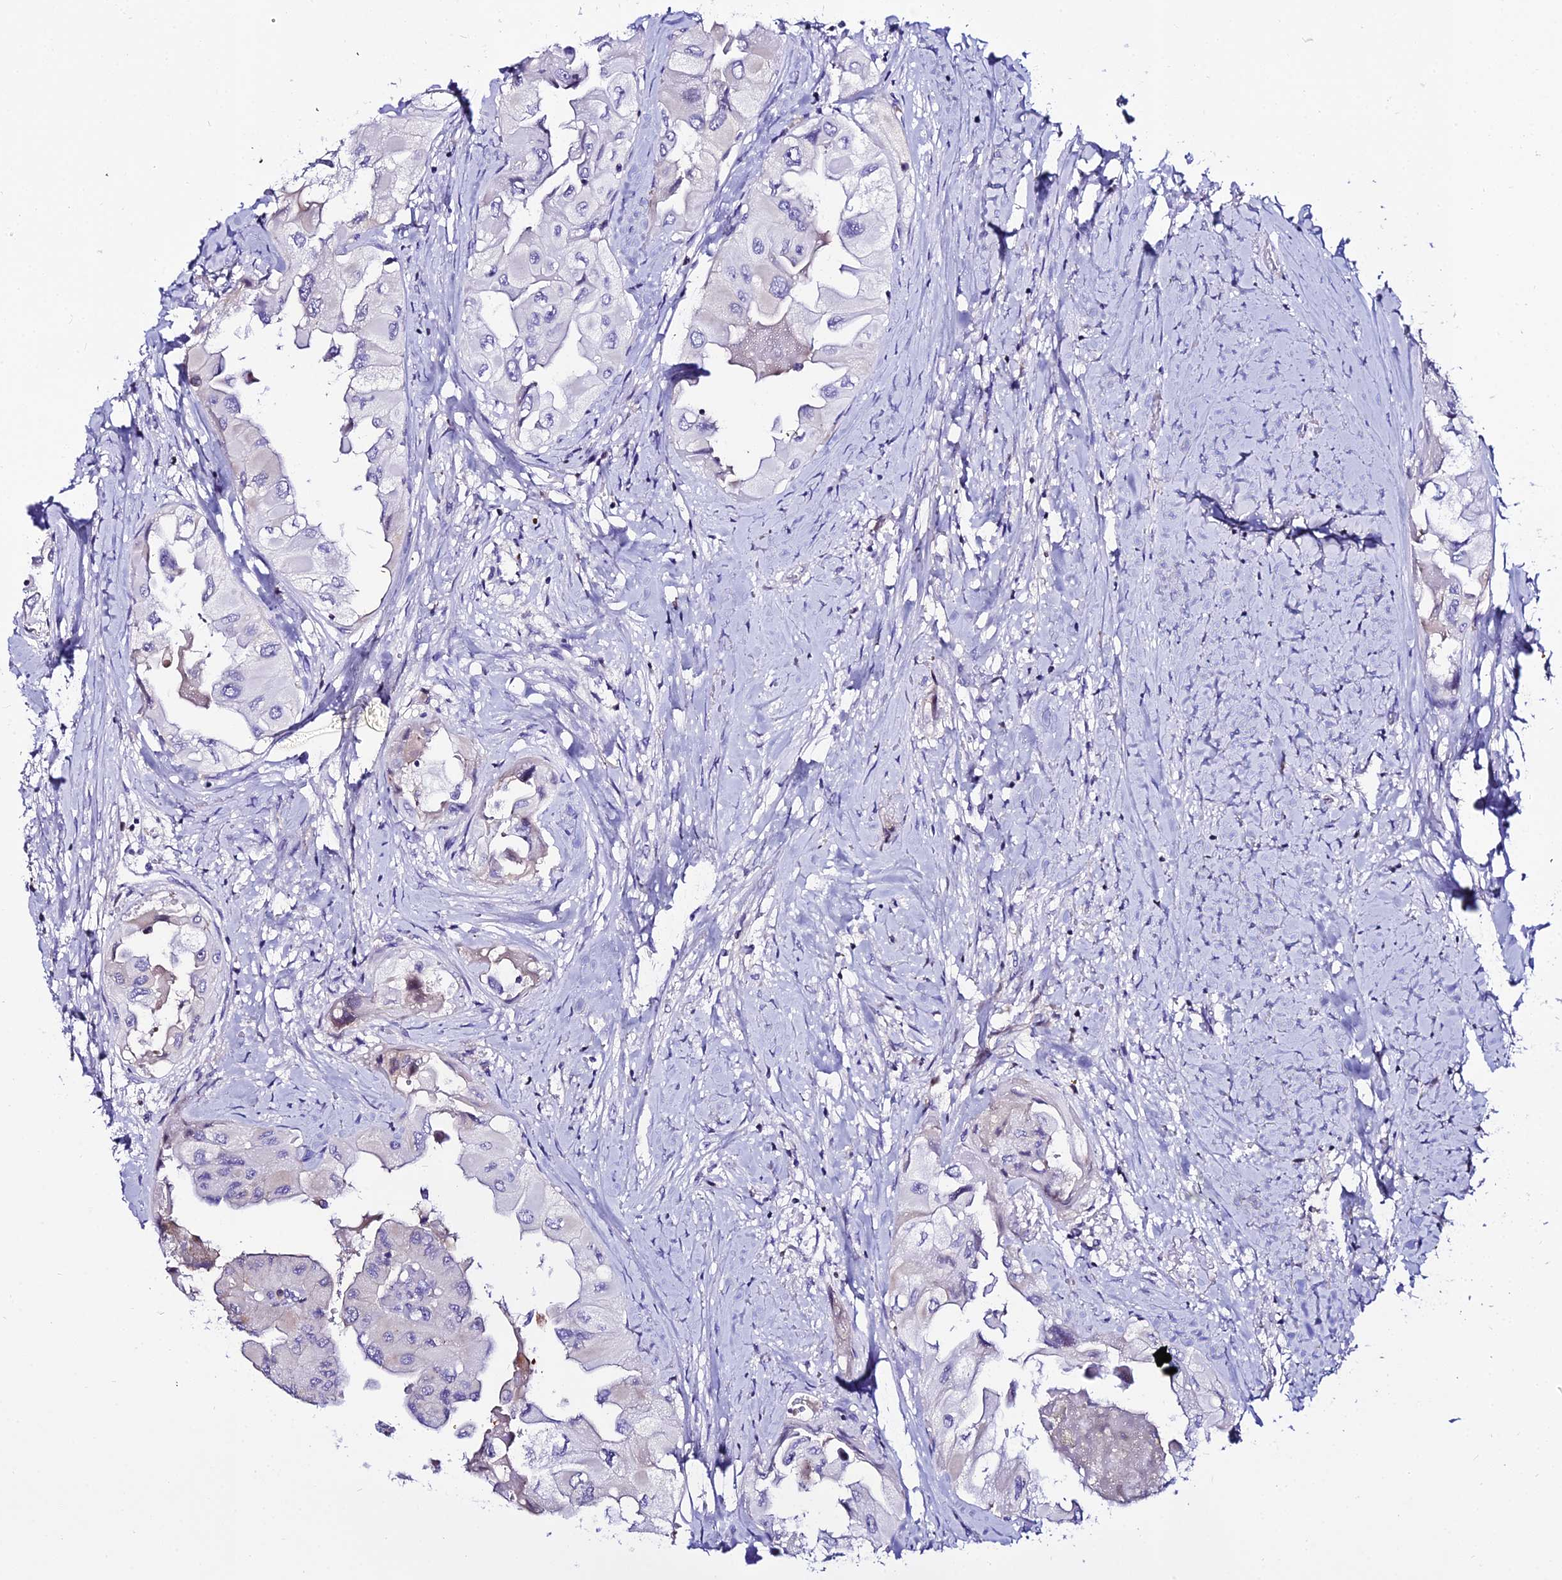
{"staining": {"intensity": "negative", "quantity": "none", "location": "none"}, "tissue": "thyroid cancer", "cell_type": "Tumor cells", "image_type": "cancer", "snomed": [{"axis": "morphology", "description": "Normal tissue, NOS"}, {"axis": "morphology", "description": "Papillary adenocarcinoma, NOS"}, {"axis": "topography", "description": "Thyroid gland"}], "caption": "Immunohistochemistry histopathology image of human thyroid papillary adenocarcinoma stained for a protein (brown), which shows no staining in tumor cells.", "gene": "DEFB132", "patient": {"sex": "female", "age": 59}}